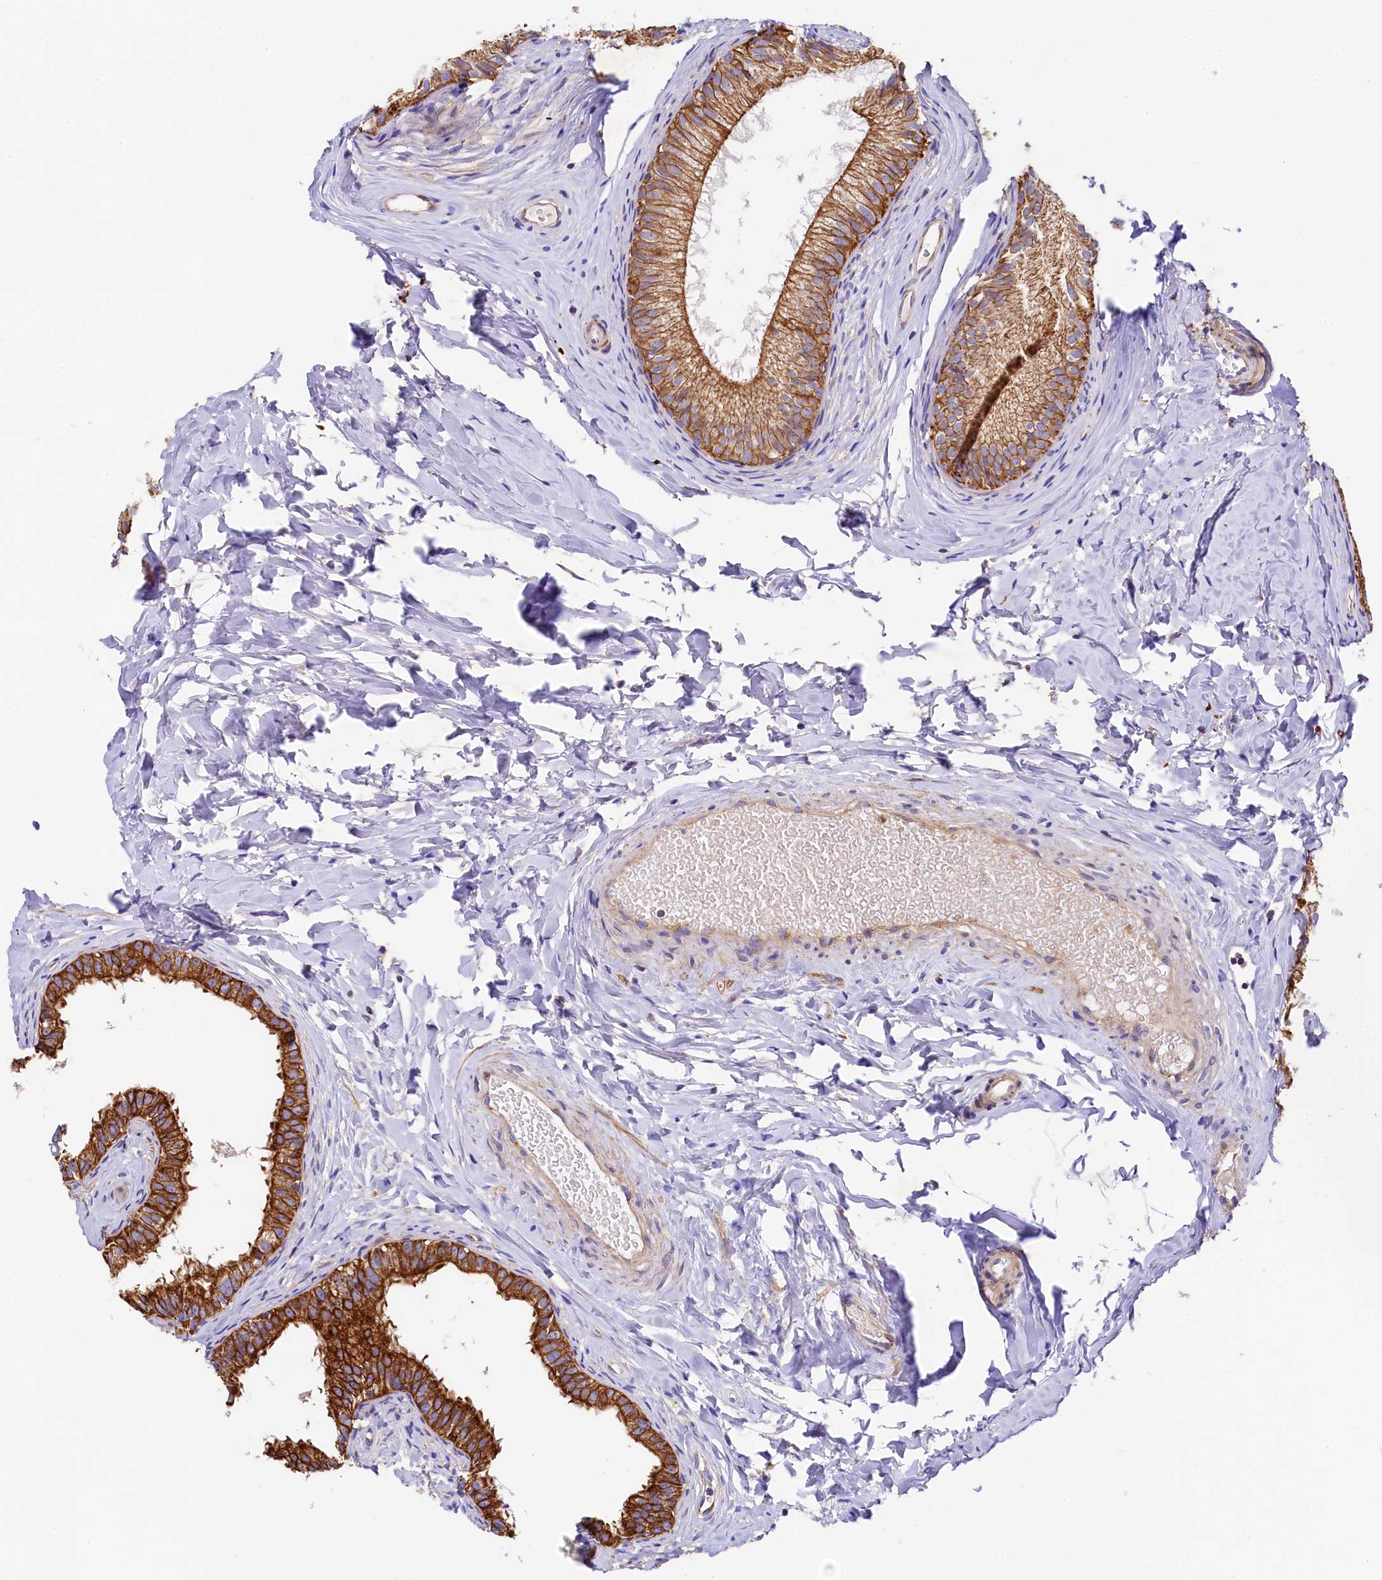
{"staining": {"intensity": "strong", "quantity": ">75%", "location": "cytoplasmic/membranous"}, "tissue": "epididymis", "cell_type": "Glandular cells", "image_type": "normal", "snomed": [{"axis": "morphology", "description": "Normal tissue, NOS"}, {"axis": "topography", "description": "Epididymis"}], "caption": "The image displays immunohistochemical staining of unremarkable epididymis. There is strong cytoplasmic/membranous positivity is appreciated in approximately >75% of glandular cells.", "gene": "CLYBL", "patient": {"sex": "male", "age": 34}}